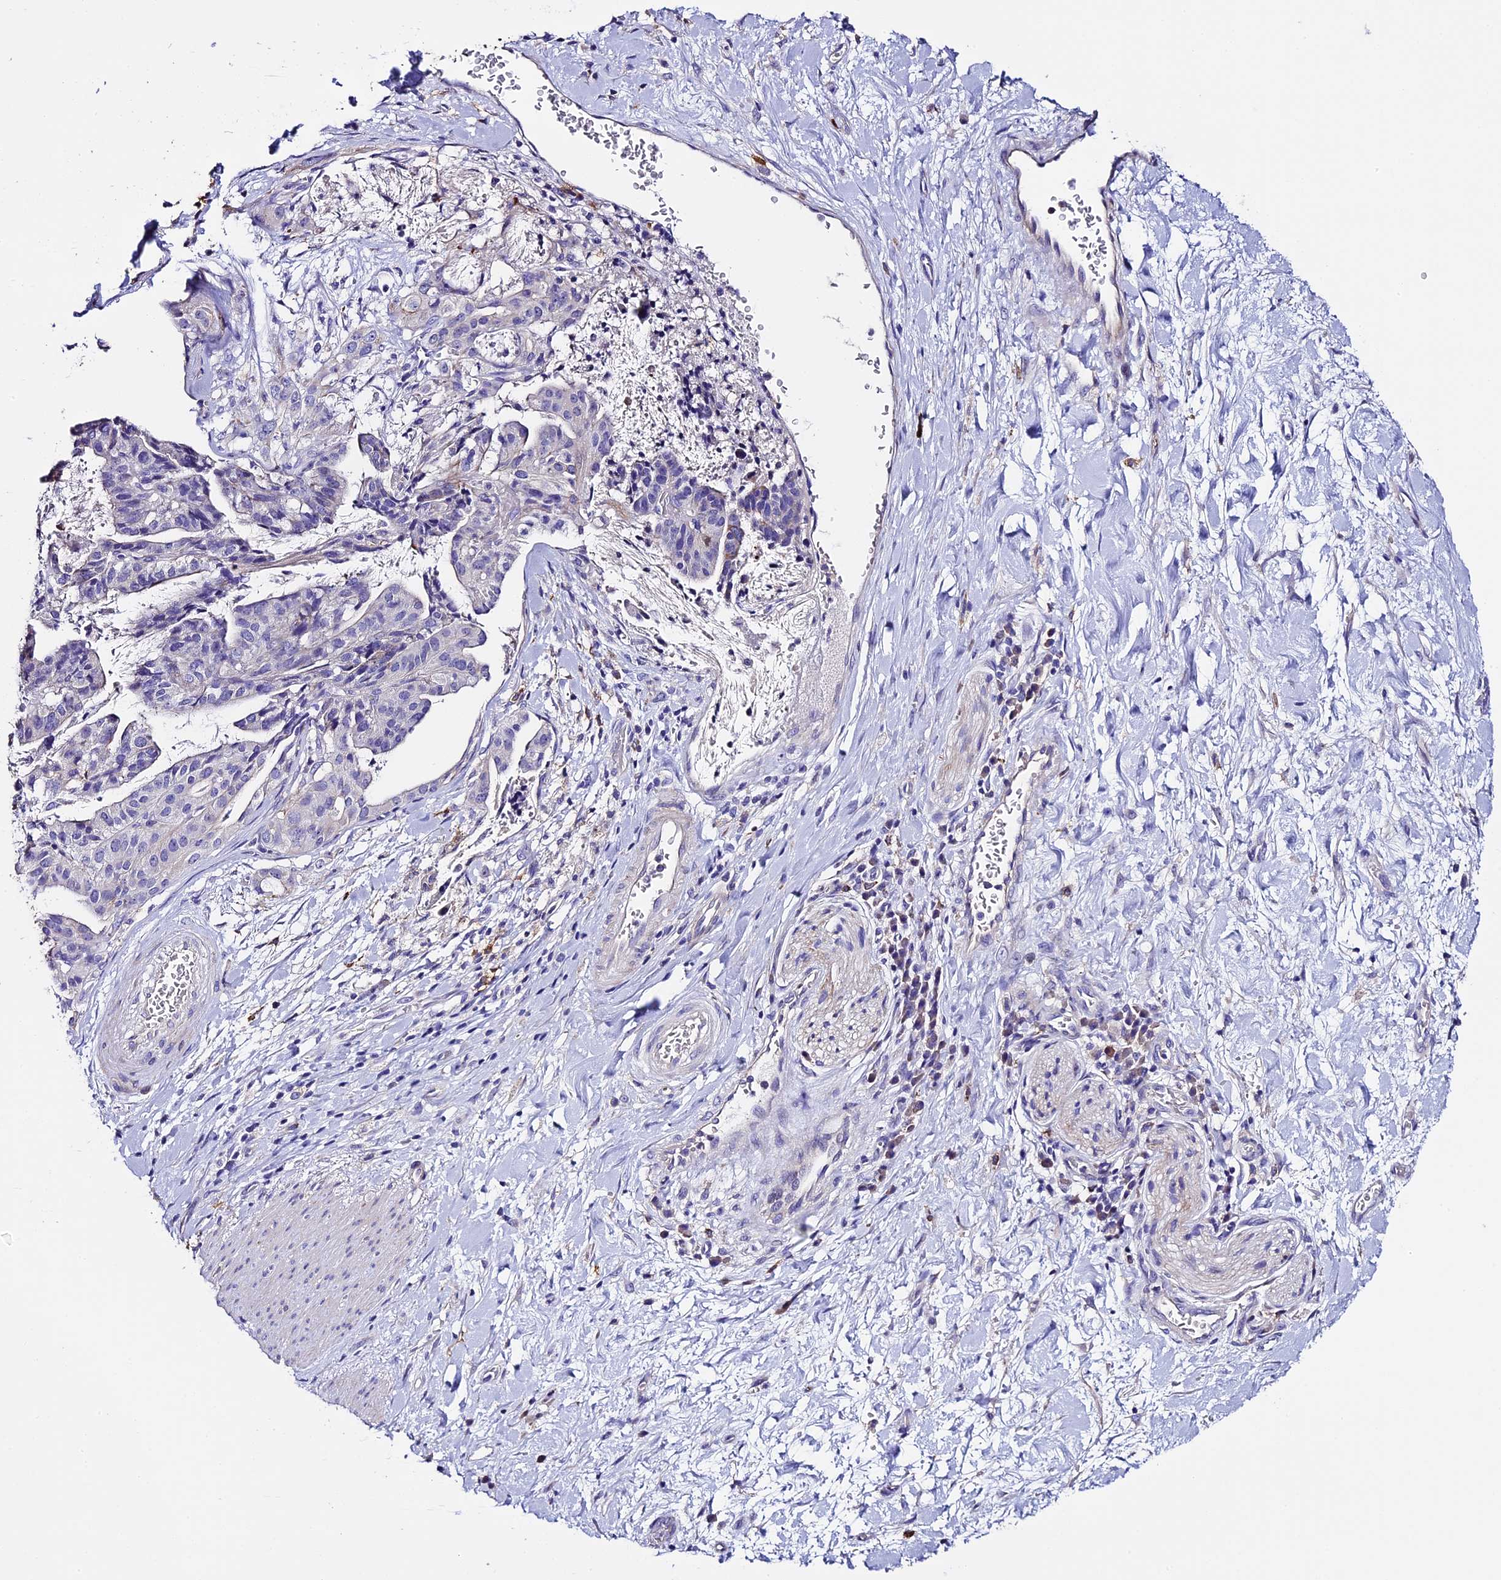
{"staining": {"intensity": "negative", "quantity": "none", "location": "none"}, "tissue": "stomach cancer", "cell_type": "Tumor cells", "image_type": "cancer", "snomed": [{"axis": "morphology", "description": "Adenocarcinoma, NOS"}, {"axis": "topography", "description": "Stomach"}], "caption": "DAB (3,3'-diaminobenzidine) immunohistochemical staining of adenocarcinoma (stomach) reveals no significant expression in tumor cells.", "gene": "NOD2", "patient": {"sex": "male", "age": 48}}